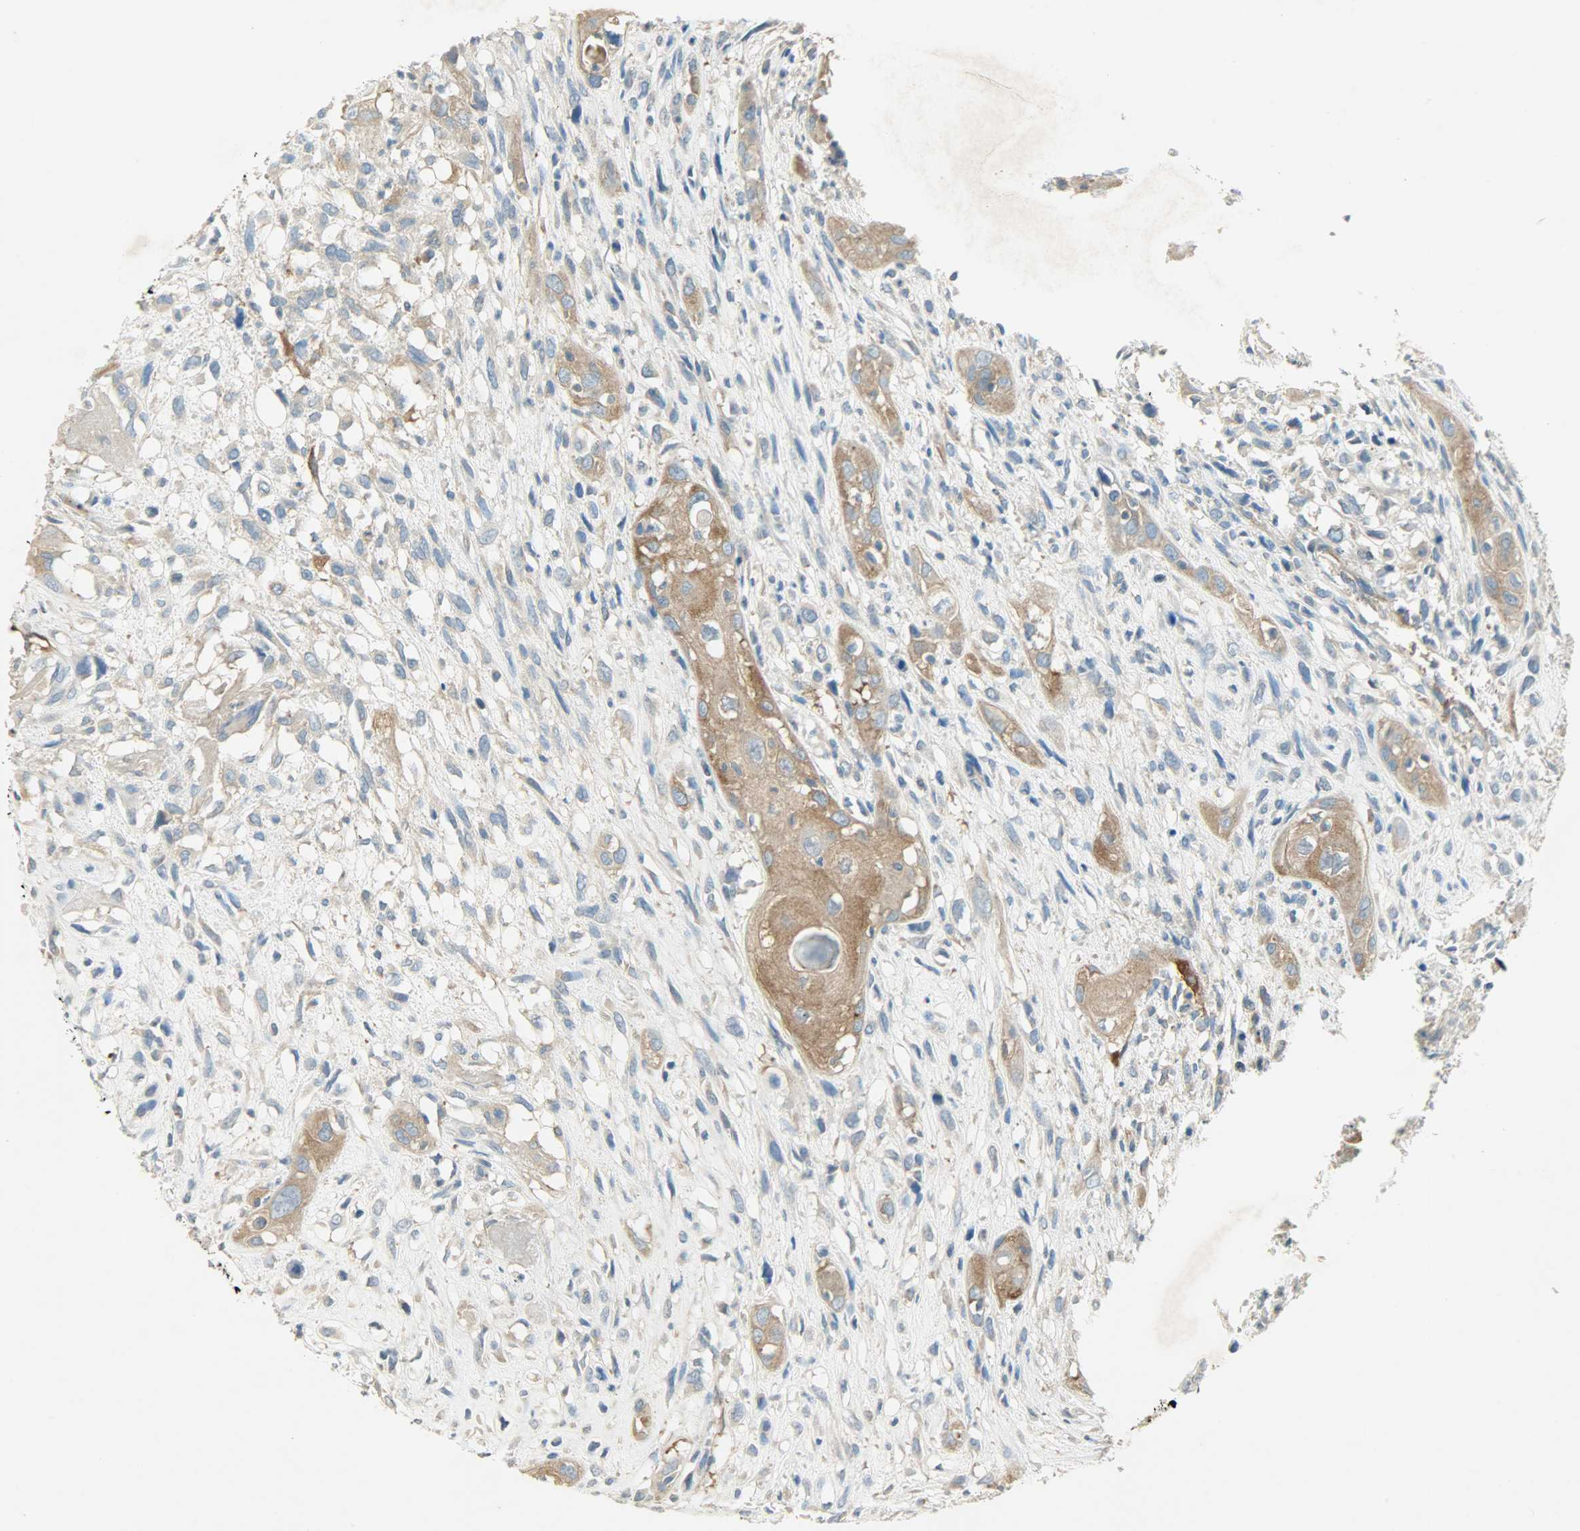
{"staining": {"intensity": "moderate", "quantity": ">75%", "location": "cytoplasmic/membranous"}, "tissue": "head and neck cancer", "cell_type": "Tumor cells", "image_type": "cancer", "snomed": [{"axis": "morphology", "description": "Necrosis, NOS"}, {"axis": "morphology", "description": "Neoplasm, malignant, NOS"}, {"axis": "topography", "description": "Salivary gland"}, {"axis": "topography", "description": "Head-Neck"}], "caption": "Human head and neck neoplasm (malignant) stained with a protein marker exhibits moderate staining in tumor cells.", "gene": "TSC22D2", "patient": {"sex": "male", "age": 43}}